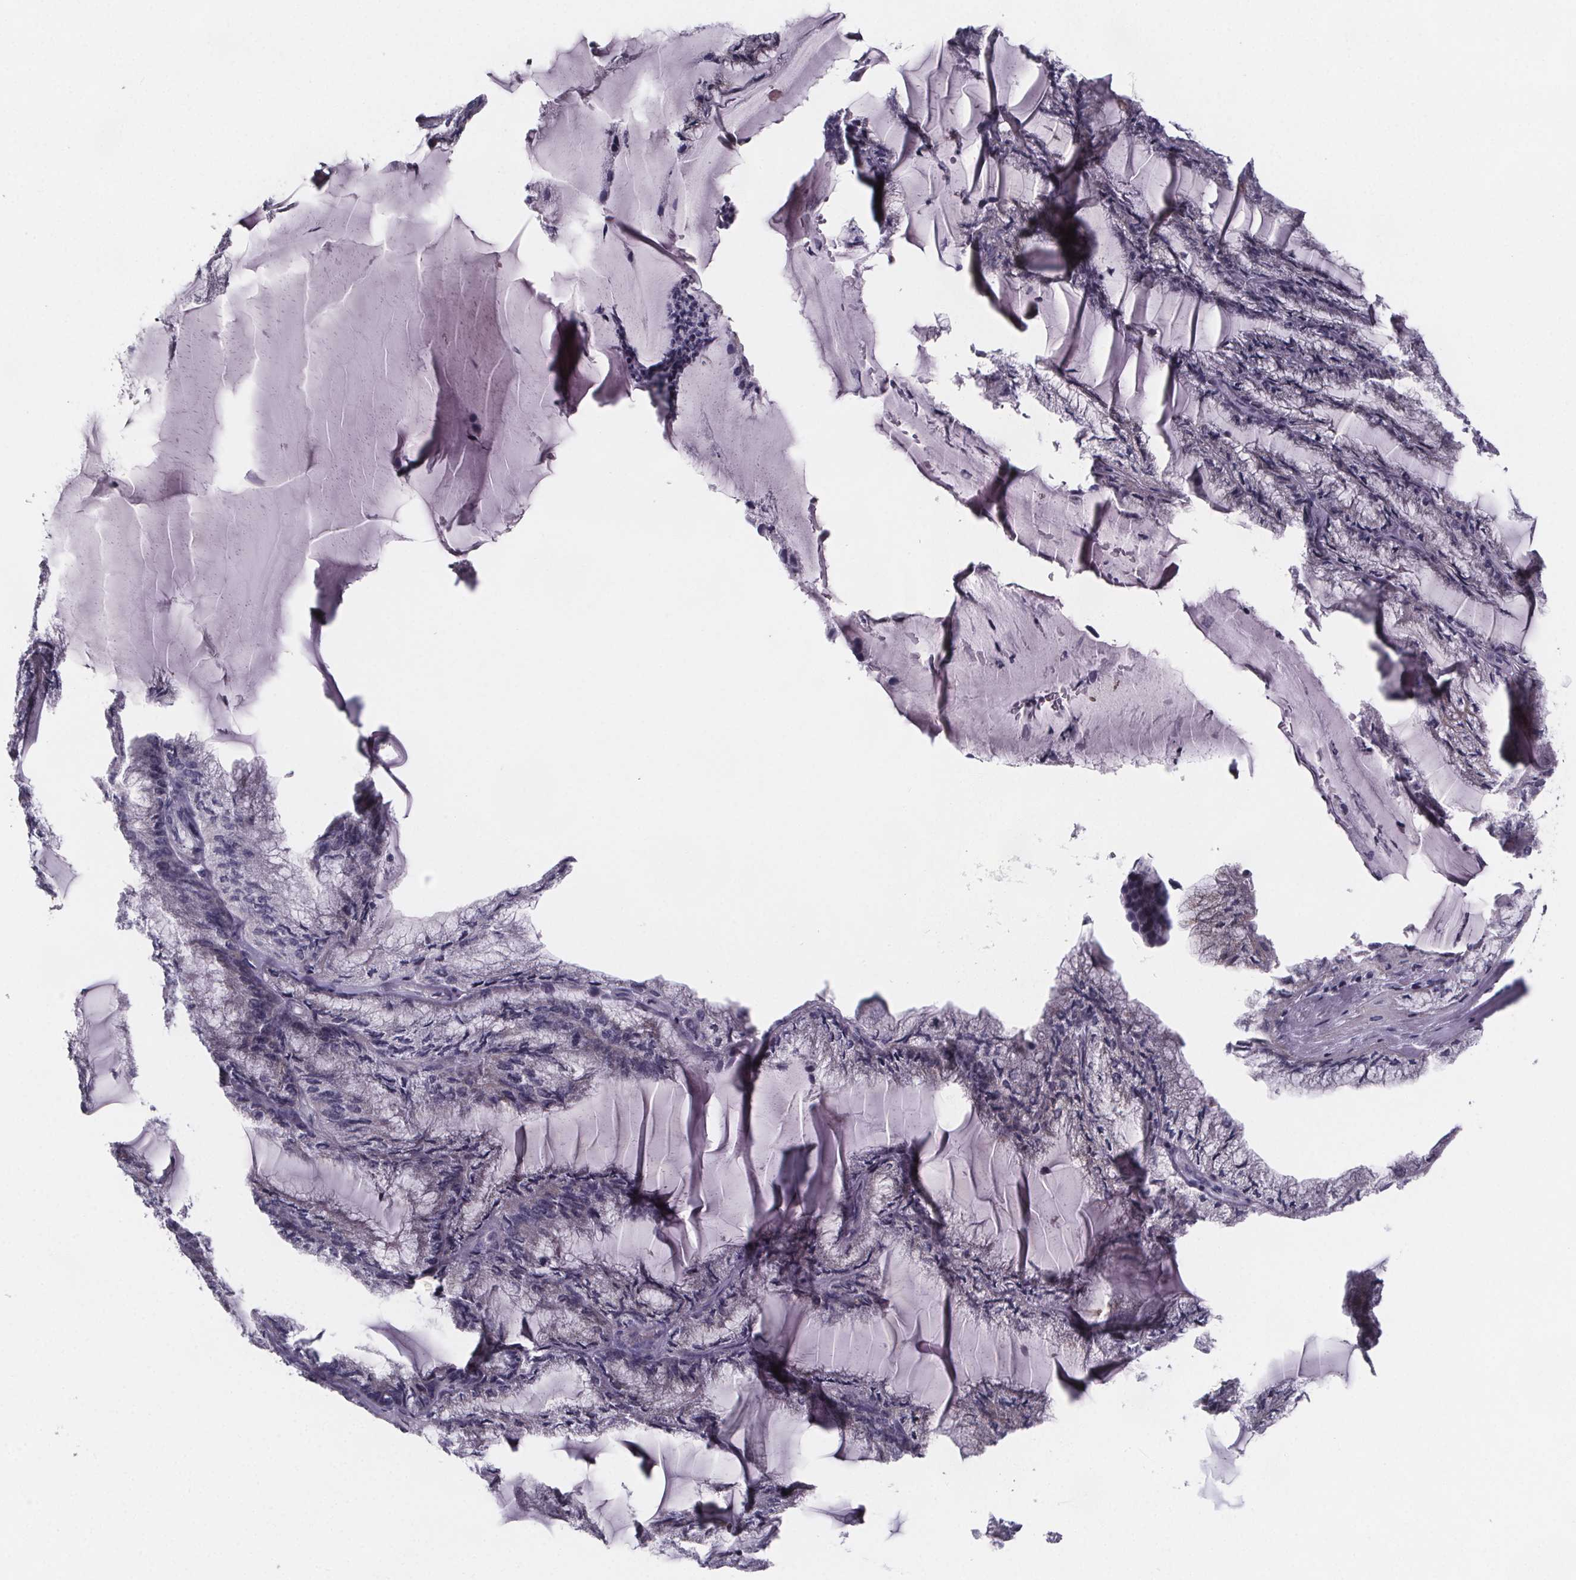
{"staining": {"intensity": "negative", "quantity": "none", "location": "none"}, "tissue": "endometrial cancer", "cell_type": "Tumor cells", "image_type": "cancer", "snomed": [{"axis": "morphology", "description": "Carcinoma, NOS"}, {"axis": "topography", "description": "Endometrium"}], "caption": "High power microscopy image of an IHC image of endometrial cancer (carcinoma), revealing no significant positivity in tumor cells.", "gene": "PAH", "patient": {"sex": "female", "age": 62}}